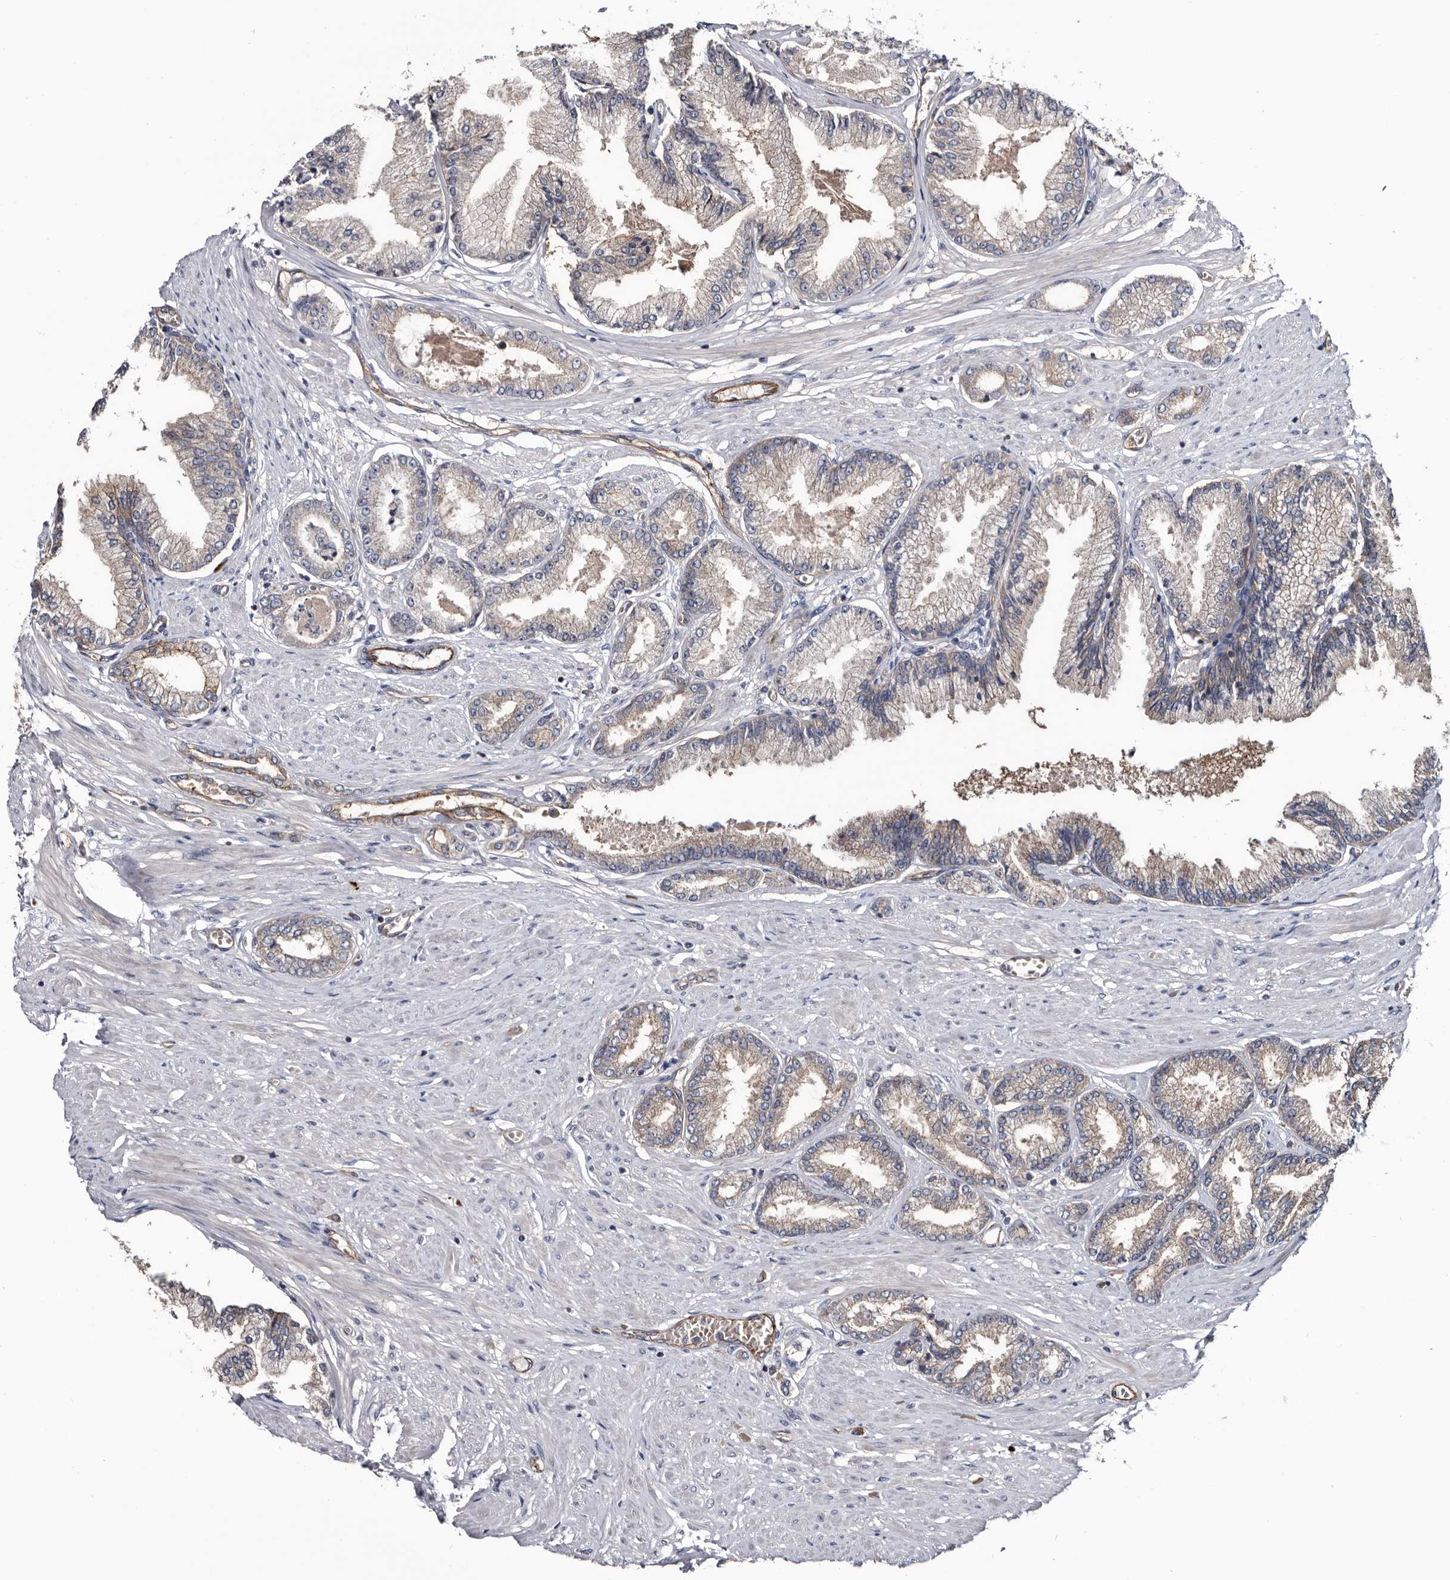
{"staining": {"intensity": "moderate", "quantity": "25%-75%", "location": "cytoplasmic/membranous"}, "tissue": "prostate cancer", "cell_type": "Tumor cells", "image_type": "cancer", "snomed": [{"axis": "morphology", "description": "Adenocarcinoma, Low grade"}, {"axis": "topography", "description": "Prostate"}], "caption": "IHC image of prostate low-grade adenocarcinoma stained for a protein (brown), which displays medium levels of moderate cytoplasmic/membranous expression in about 25%-75% of tumor cells.", "gene": "TSPAN17", "patient": {"sex": "male", "age": 63}}